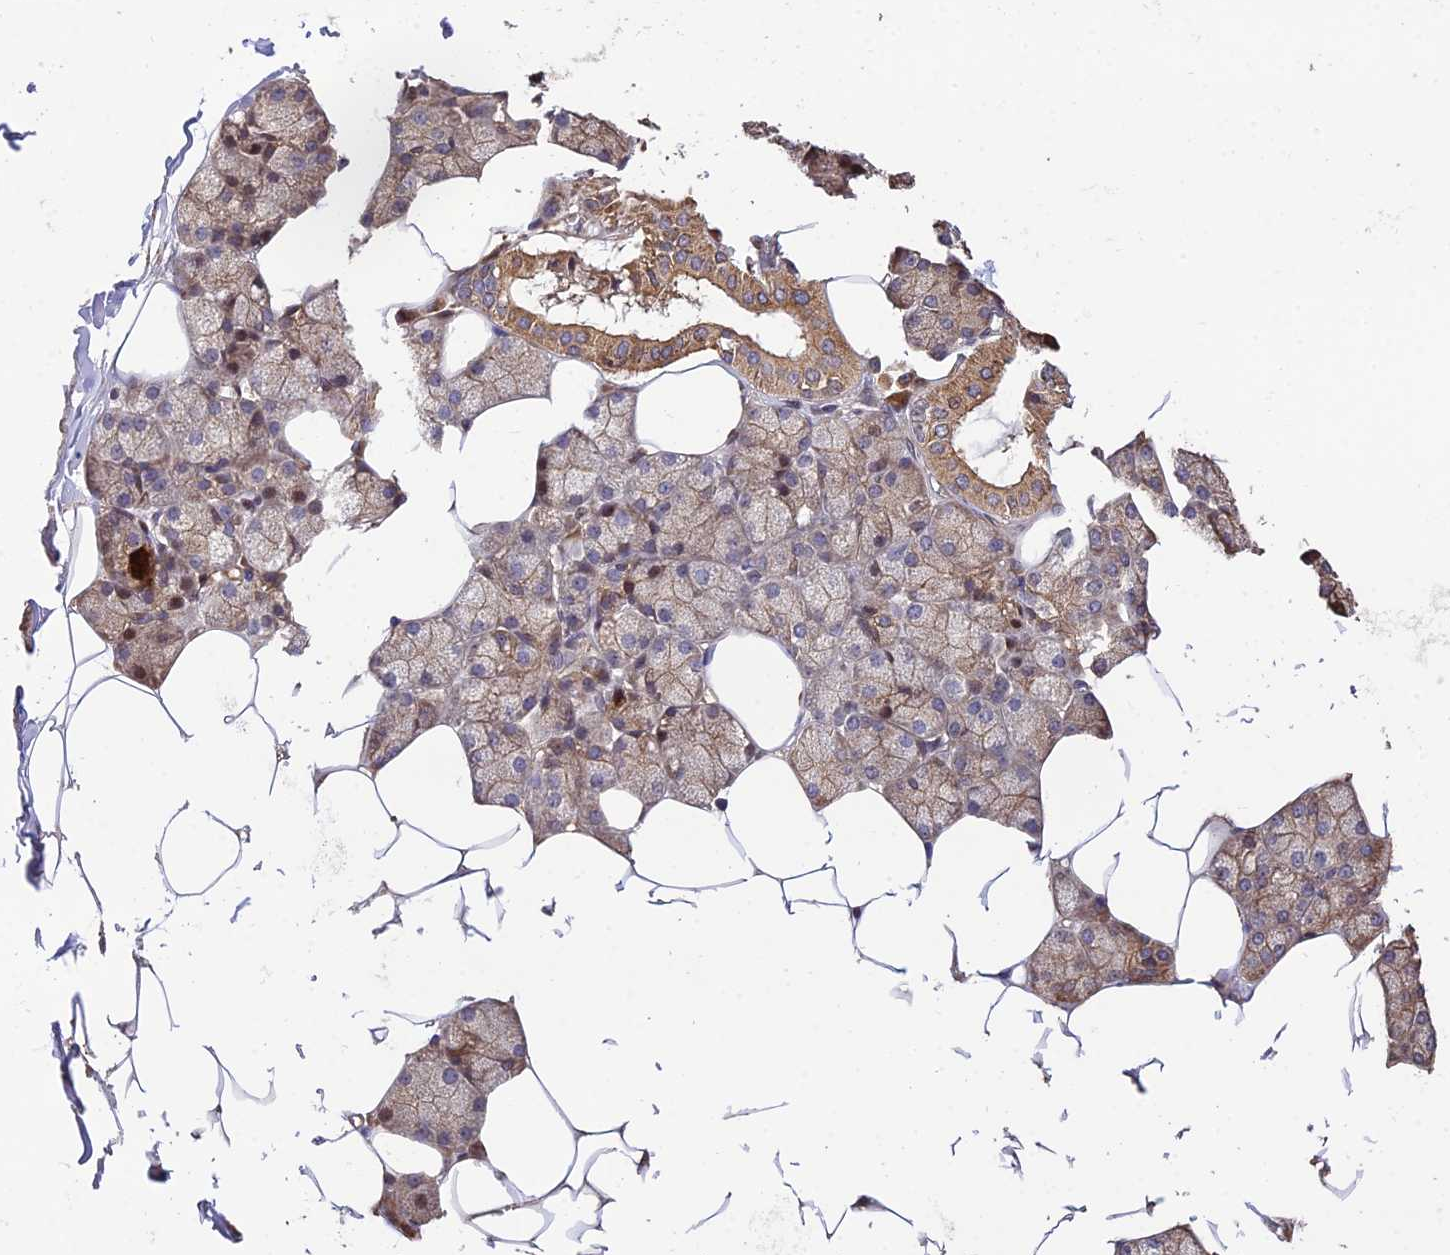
{"staining": {"intensity": "moderate", "quantity": ">75%", "location": "cytoplasmic/membranous,nuclear"}, "tissue": "salivary gland", "cell_type": "Glandular cells", "image_type": "normal", "snomed": [{"axis": "morphology", "description": "Normal tissue, NOS"}, {"axis": "topography", "description": "Salivary gland"}], "caption": "Moderate cytoplasmic/membranous,nuclear protein staining is appreciated in approximately >75% of glandular cells in salivary gland. (DAB = brown stain, brightfield microscopy at high magnification).", "gene": "SMG6", "patient": {"sex": "male", "age": 62}}